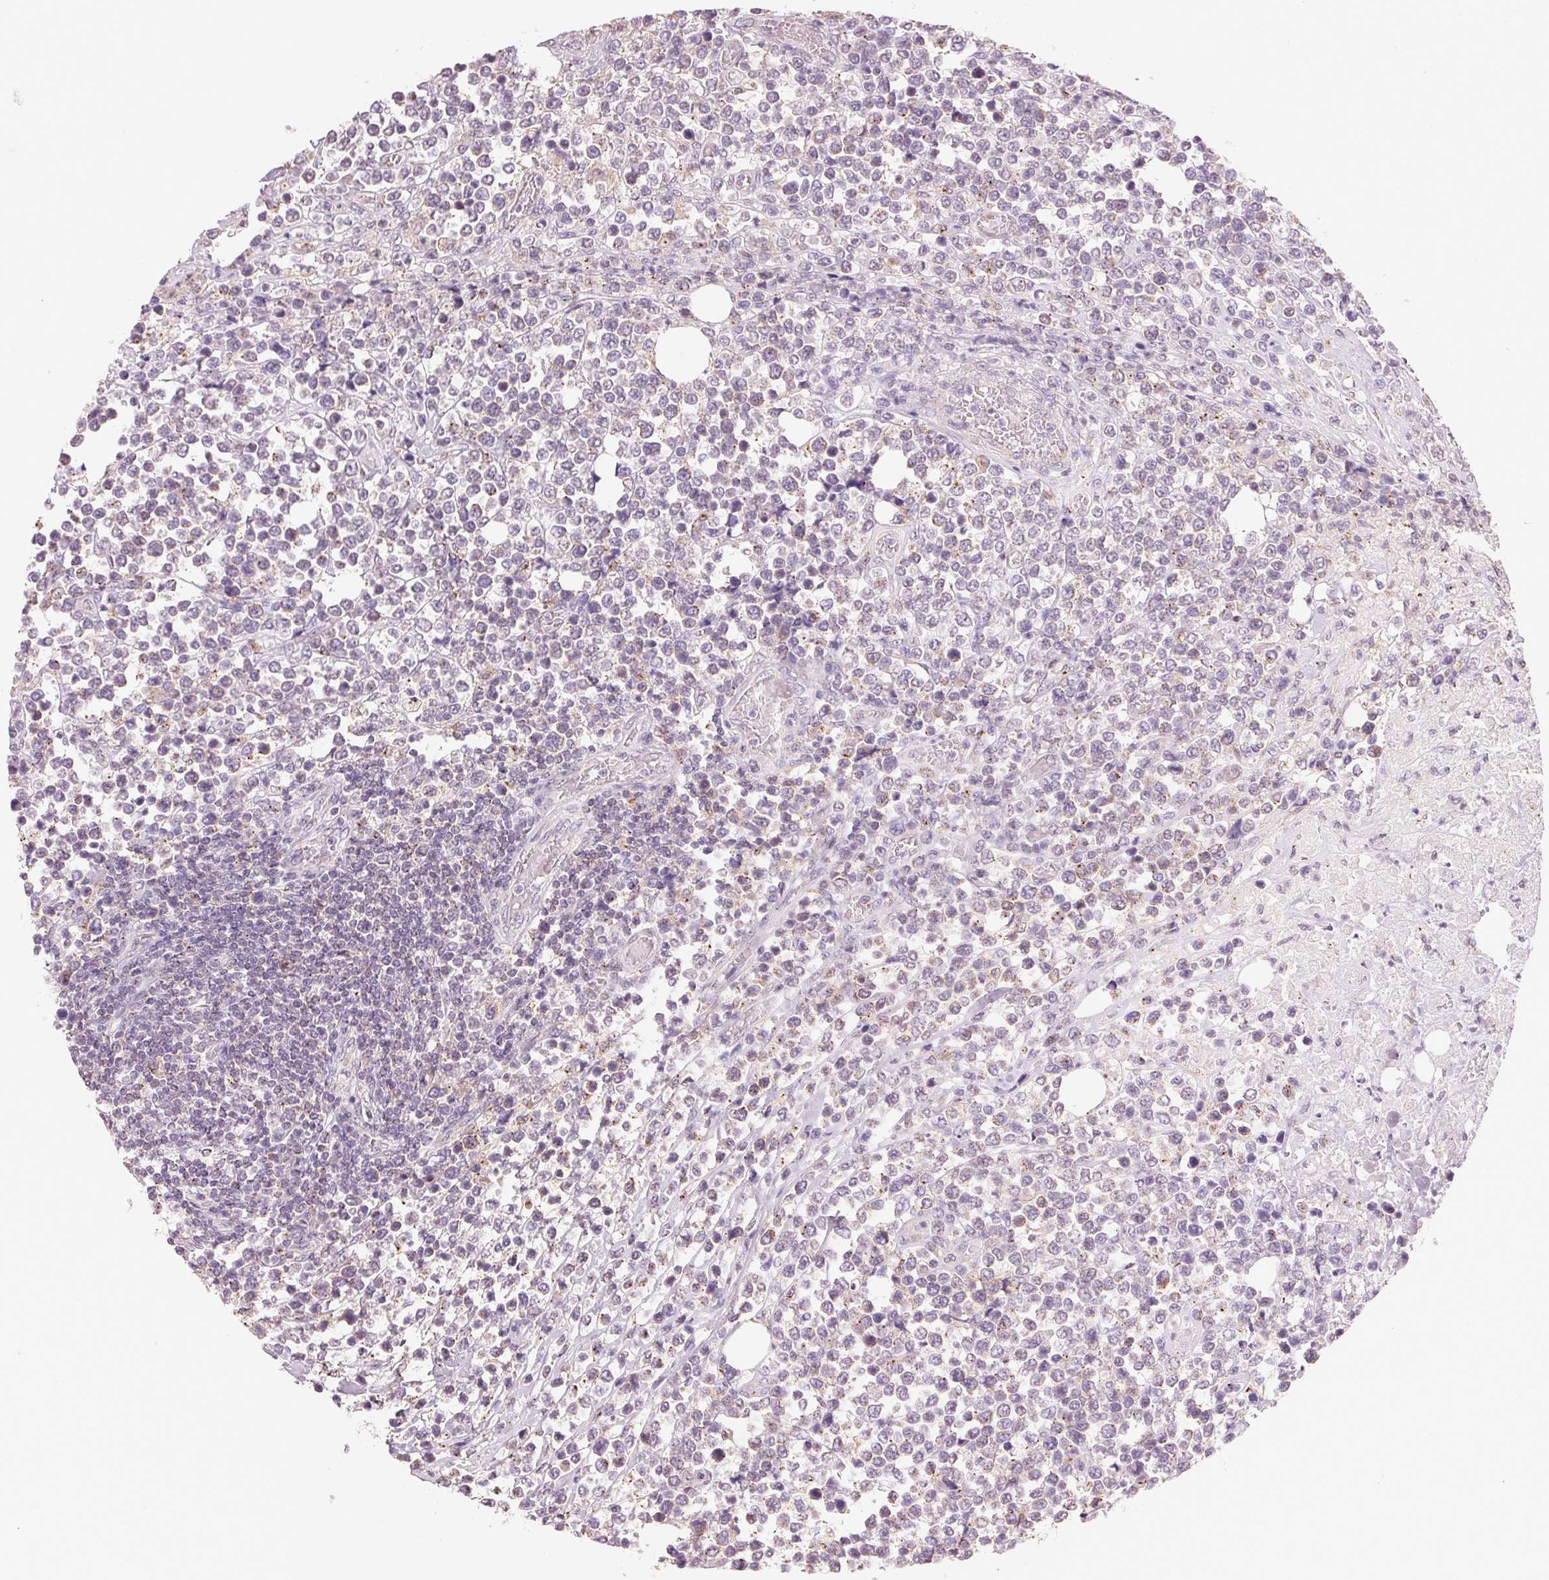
{"staining": {"intensity": "negative", "quantity": "none", "location": "none"}, "tissue": "lymphoma", "cell_type": "Tumor cells", "image_type": "cancer", "snomed": [{"axis": "morphology", "description": "Malignant lymphoma, non-Hodgkin's type, High grade"}, {"axis": "topography", "description": "Soft tissue"}], "caption": "Immunohistochemistry (IHC) micrograph of malignant lymphoma, non-Hodgkin's type (high-grade) stained for a protein (brown), which exhibits no positivity in tumor cells.", "gene": "HOXB13", "patient": {"sex": "female", "age": 56}}